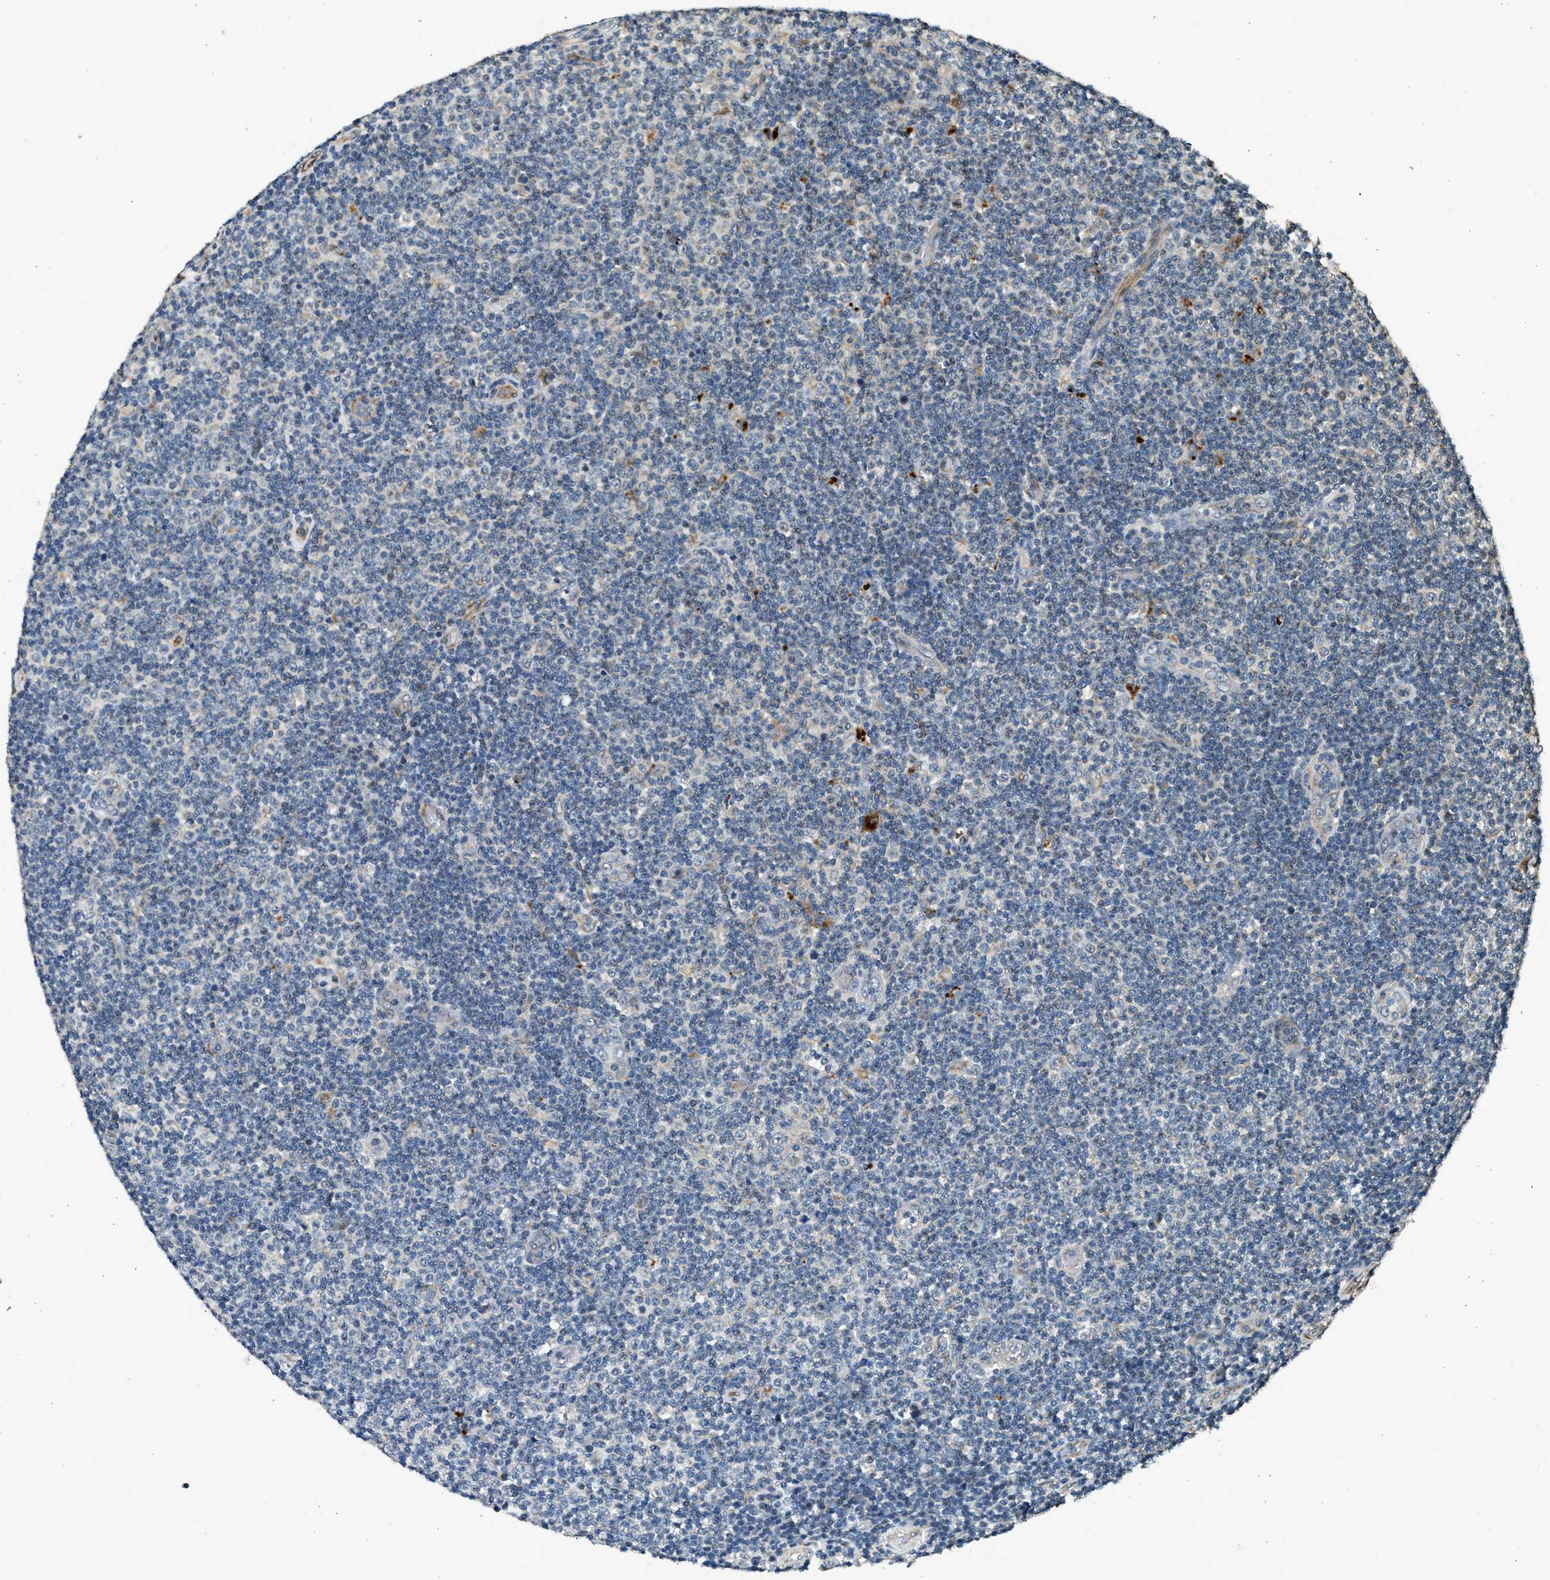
{"staining": {"intensity": "negative", "quantity": "none", "location": "none"}, "tissue": "lymphoma", "cell_type": "Tumor cells", "image_type": "cancer", "snomed": [{"axis": "morphology", "description": "Malignant lymphoma, non-Hodgkin's type, Low grade"}, {"axis": "topography", "description": "Lymph node"}], "caption": "Immunohistochemistry (IHC) of human low-grade malignant lymphoma, non-Hodgkin's type demonstrates no staining in tumor cells.", "gene": "PCLO", "patient": {"sex": "male", "age": 83}}